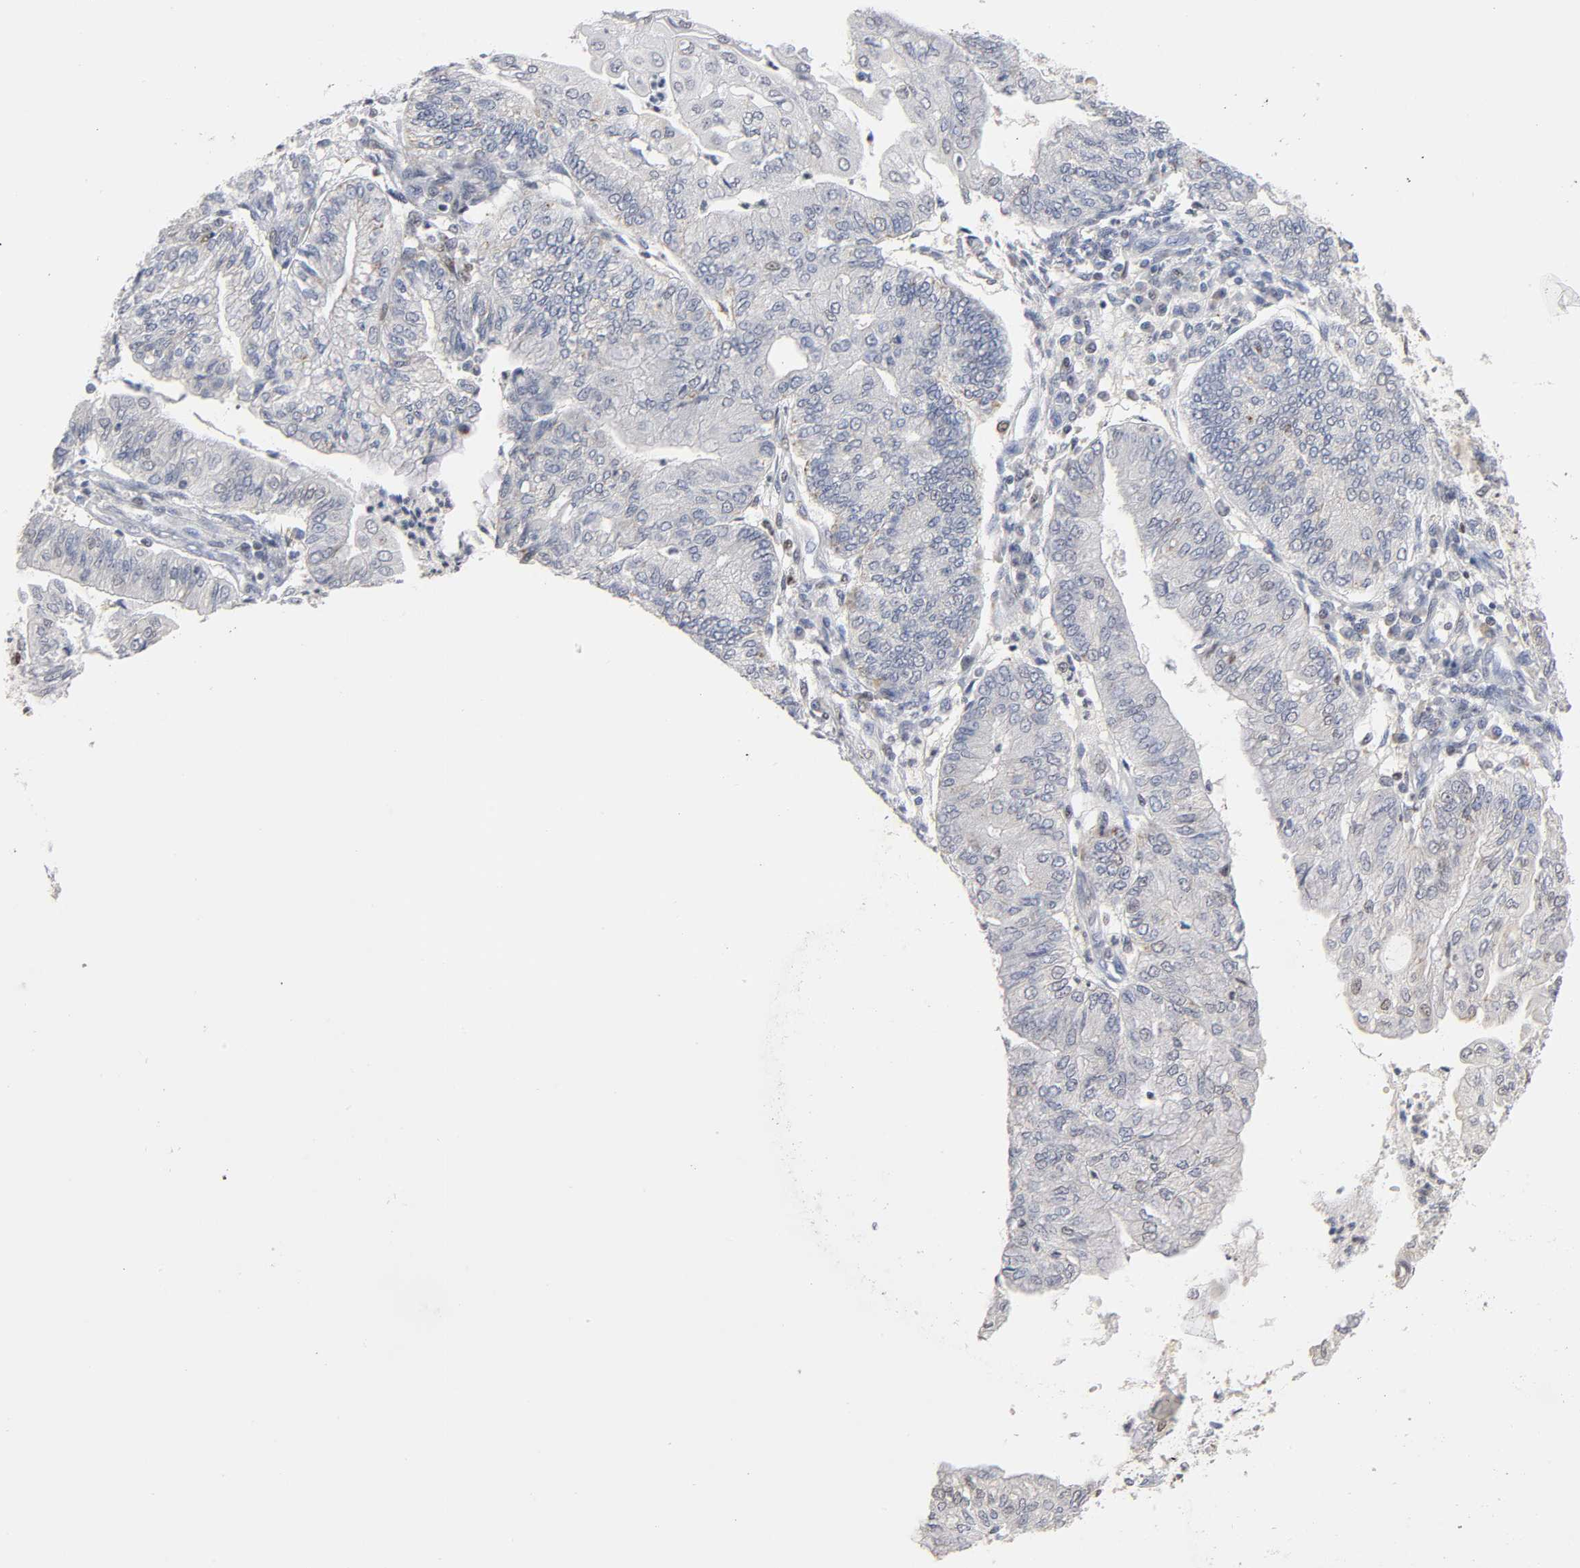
{"staining": {"intensity": "negative", "quantity": "none", "location": "none"}, "tissue": "endometrial cancer", "cell_type": "Tumor cells", "image_type": "cancer", "snomed": [{"axis": "morphology", "description": "Adenocarcinoma, NOS"}, {"axis": "topography", "description": "Endometrium"}], "caption": "Image shows no protein positivity in tumor cells of endometrial cancer (adenocarcinoma) tissue.", "gene": "RUNX1", "patient": {"sex": "female", "age": 59}}